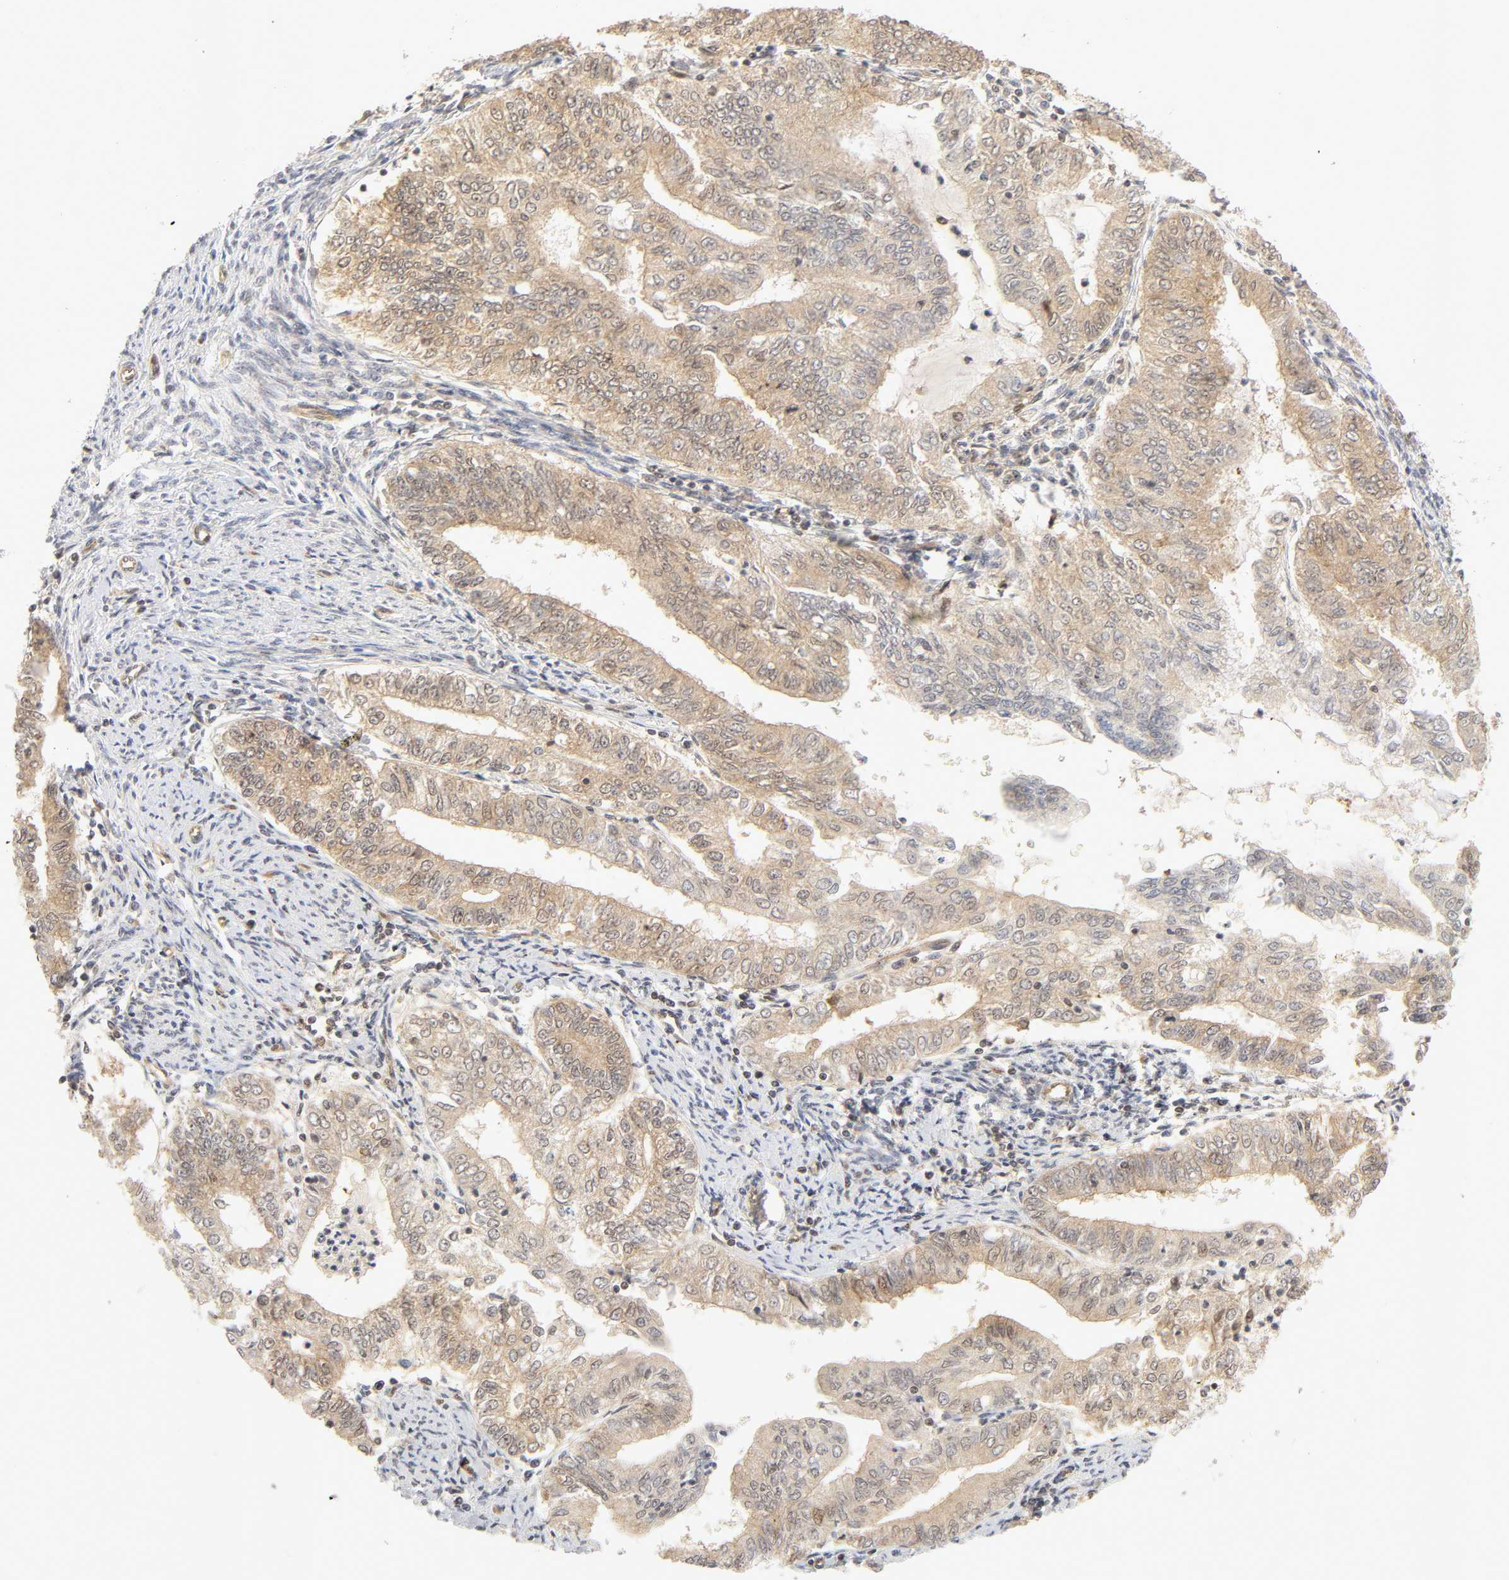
{"staining": {"intensity": "weak", "quantity": ">75%", "location": "cytoplasmic/membranous,nuclear"}, "tissue": "endometrial cancer", "cell_type": "Tumor cells", "image_type": "cancer", "snomed": [{"axis": "morphology", "description": "Adenocarcinoma, NOS"}, {"axis": "topography", "description": "Endometrium"}], "caption": "Protein staining demonstrates weak cytoplasmic/membranous and nuclear positivity in about >75% of tumor cells in endometrial adenocarcinoma. (DAB = brown stain, brightfield microscopy at high magnification).", "gene": "CDC37", "patient": {"sex": "female", "age": 66}}